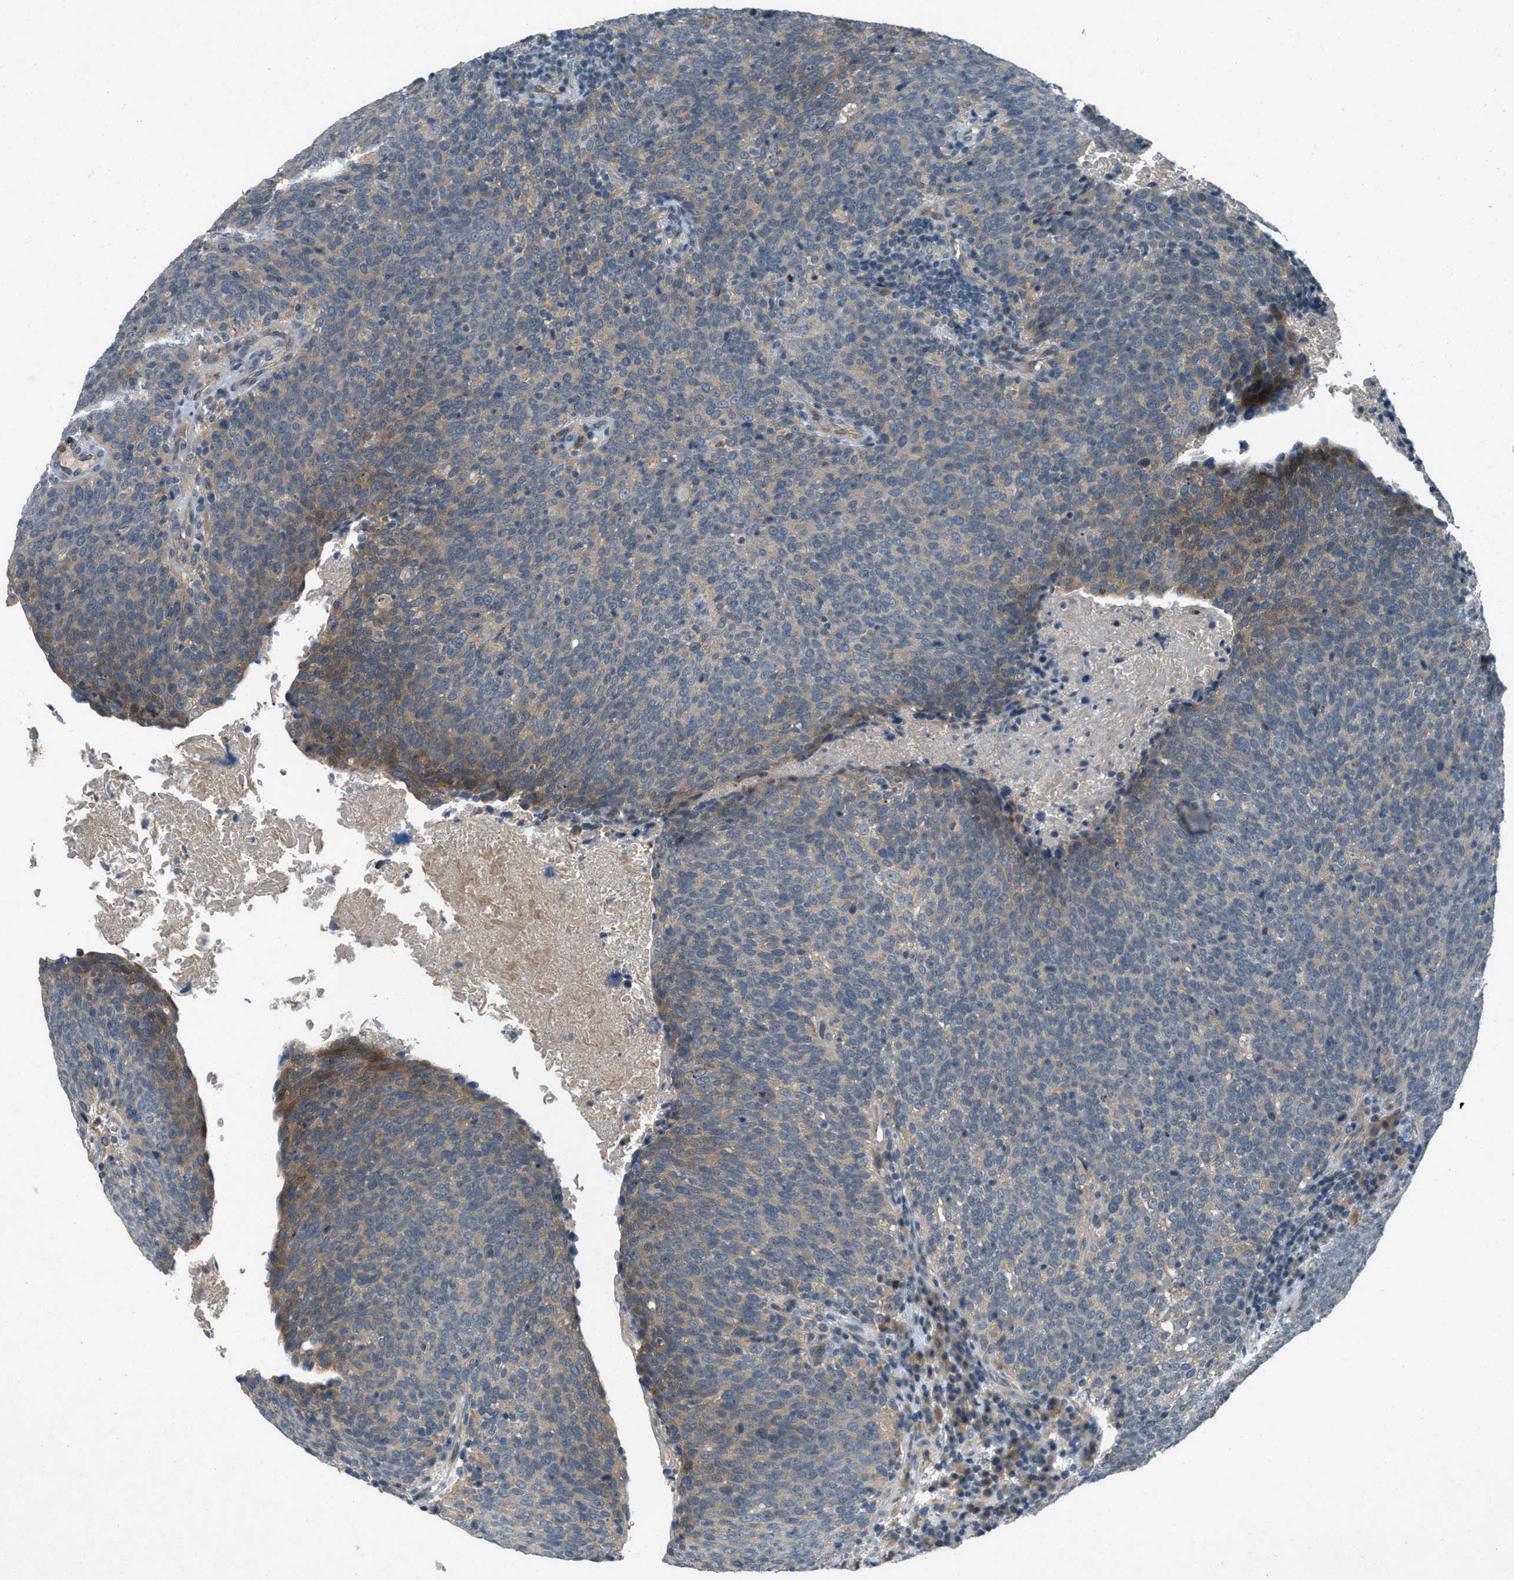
{"staining": {"intensity": "moderate", "quantity": "<25%", "location": "cytoplasmic/membranous"}, "tissue": "head and neck cancer", "cell_type": "Tumor cells", "image_type": "cancer", "snomed": [{"axis": "morphology", "description": "Squamous cell carcinoma, NOS"}, {"axis": "morphology", "description": "Squamous cell carcinoma, metastatic, NOS"}, {"axis": "topography", "description": "Lymph node"}, {"axis": "topography", "description": "Head-Neck"}], "caption": "Immunohistochemistry (DAB (3,3'-diaminobenzidine)) staining of squamous cell carcinoma (head and neck) demonstrates moderate cytoplasmic/membranous protein expression in about <25% of tumor cells.", "gene": "ADCY6", "patient": {"sex": "male", "age": 62}}